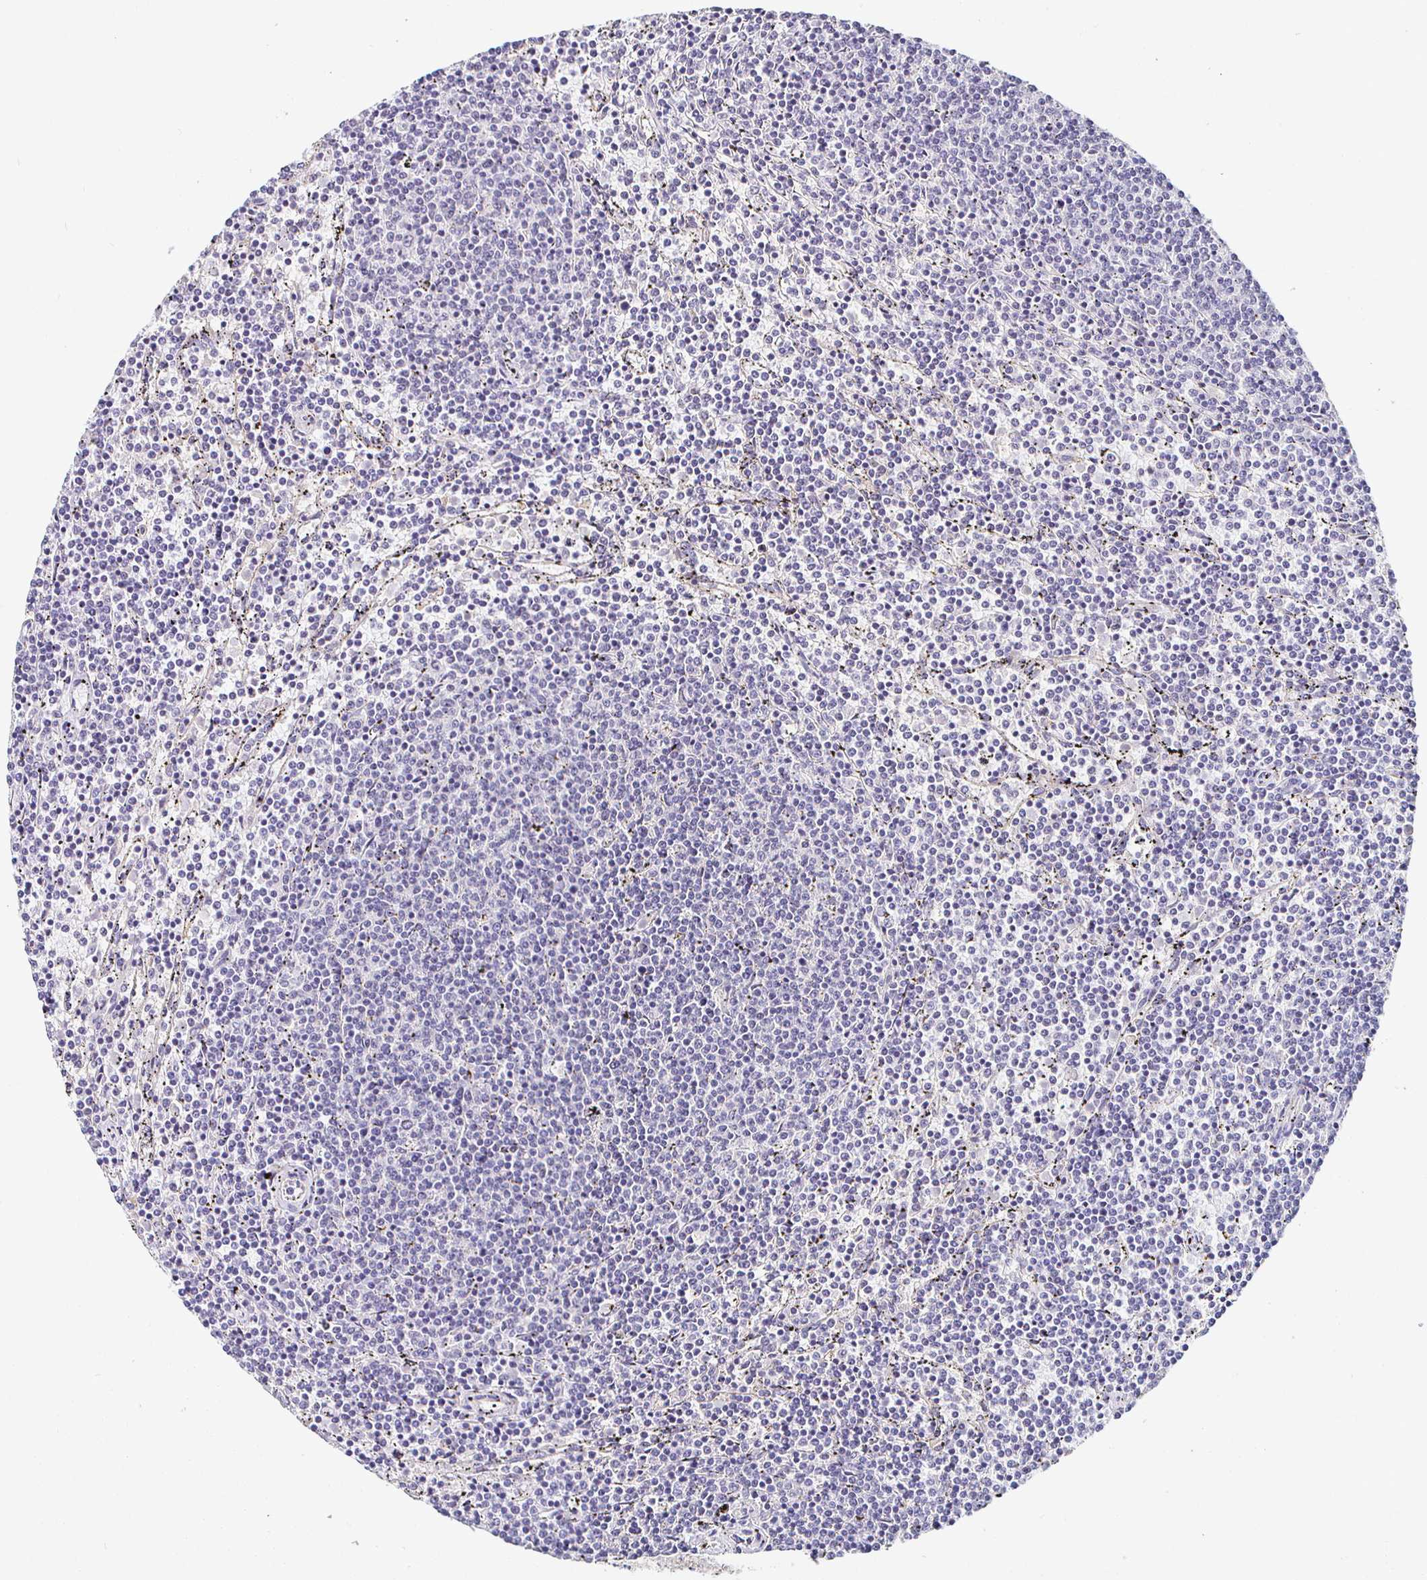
{"staining": {"intensity": "negative", "quantity": "none", "location": "none"}, "tissue": "lymphoma", "cell_type": "Tumor cells", "image_type": "cancer", "snomed": [{"axis": "morphology", "description": "Malignant lymphoma, non-Hodgkin's type, Low grade"}, {"axis": "topography", "description": "Spleen"}], "caption": "IHC micrograph of human low-grade malignant lymphoma, non-Hodgkin's type stained for a protein (brown), which demonstrates no positivity in tumor cells. Nuclei are stained in blue.", "gene": "PIWIL3", "patient": {"sex": "female", "age": 50}}